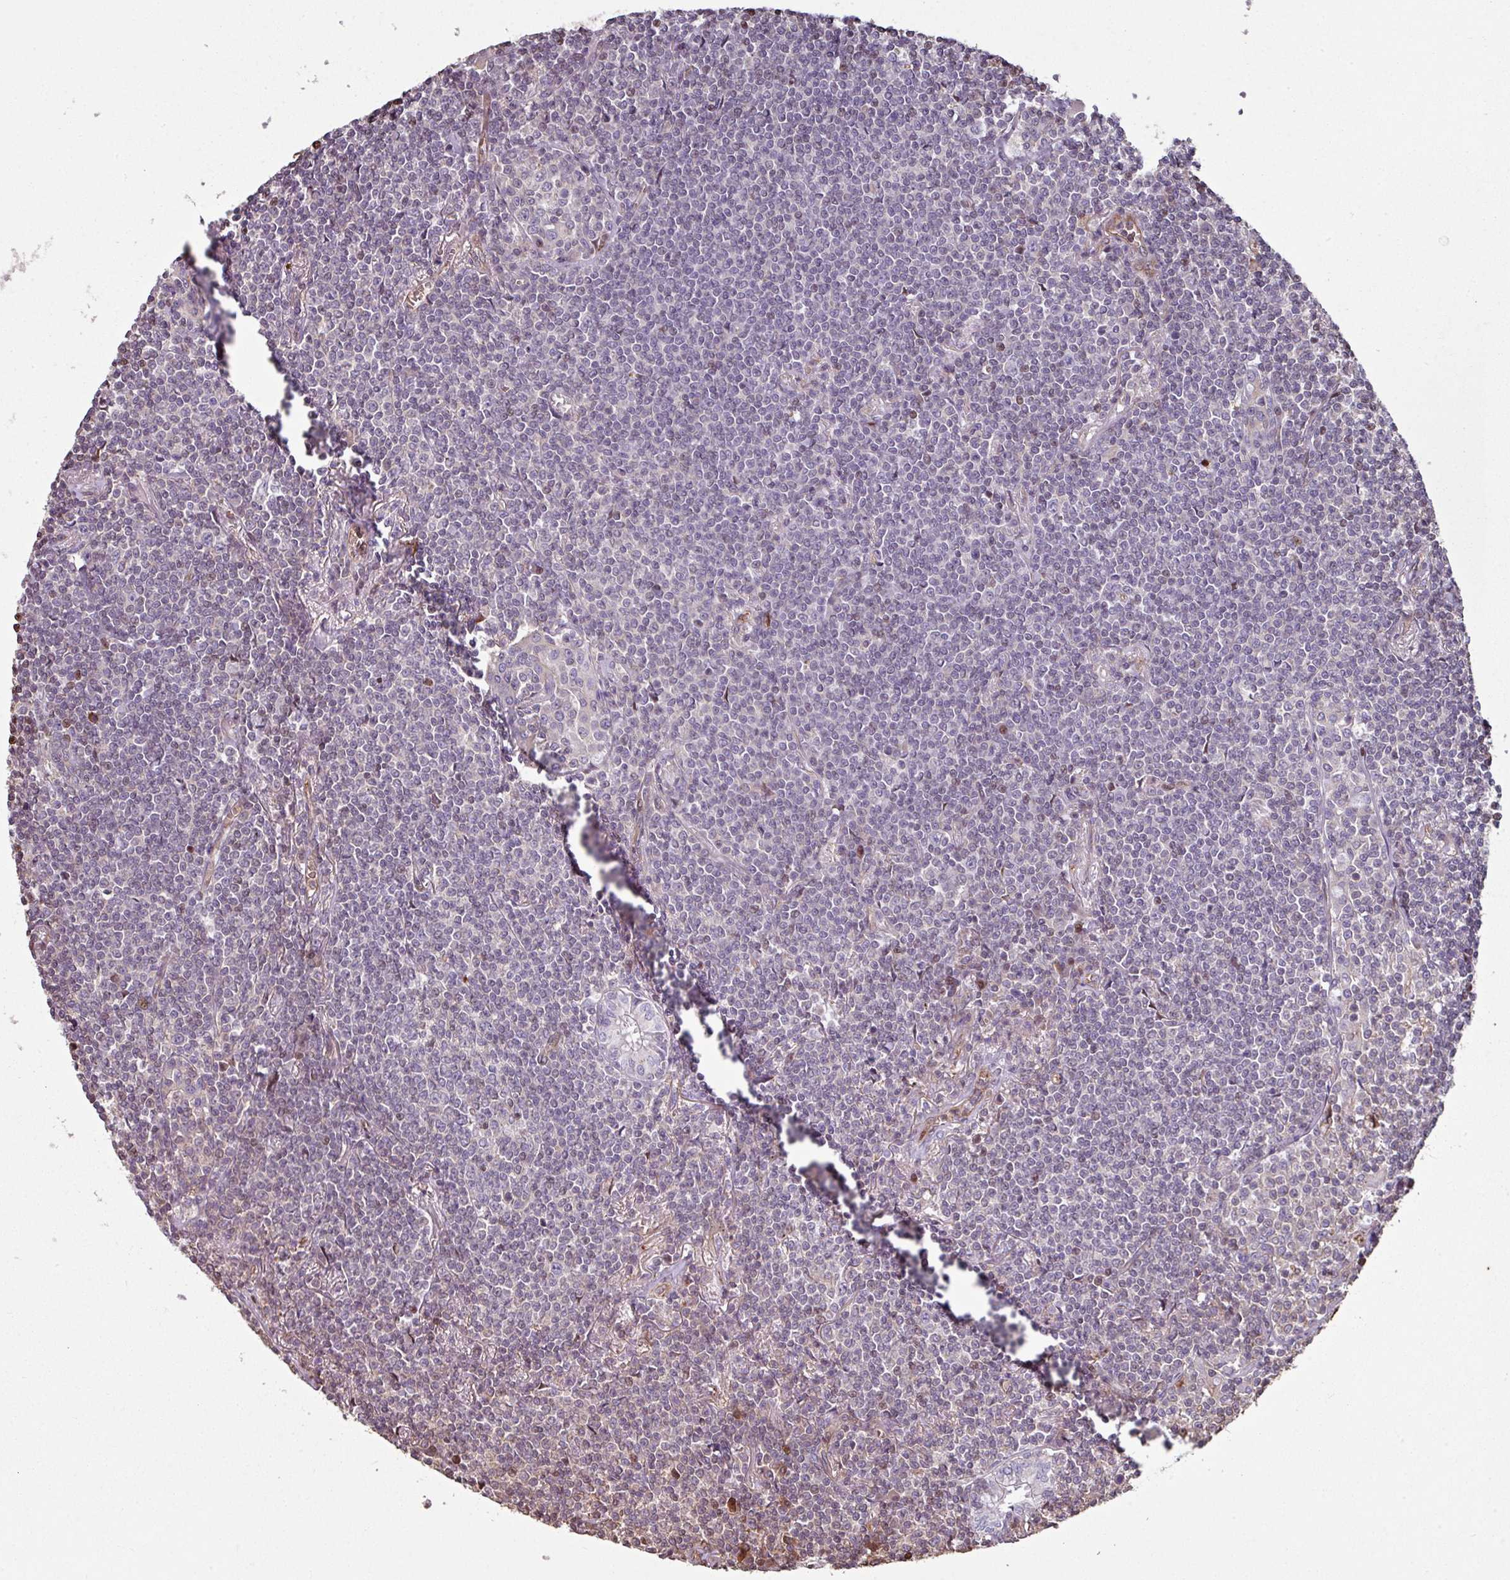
{"staining": {"intensity": "negative", "quantity": "none", "location": "none"}, "tissue": "lymphoma", "cell_type": "Tumor cells", "image_type": "cancer", "snomed": [{"axis": "morphology", "description": "Malignant lymphoma, non-Hodgkin's type, Low grade"}, {"axis": "topography", "description": "Lung"}], "caption": "High power microscopy micrograph of an immunohistochemistry photomicrograph of low-grade malignant lymphoma, non-Hodgkin's type, revealing no significant positivity in tumor cells.", "gene": "ANO9", "patient": {"sex": "female", "age": 71}}